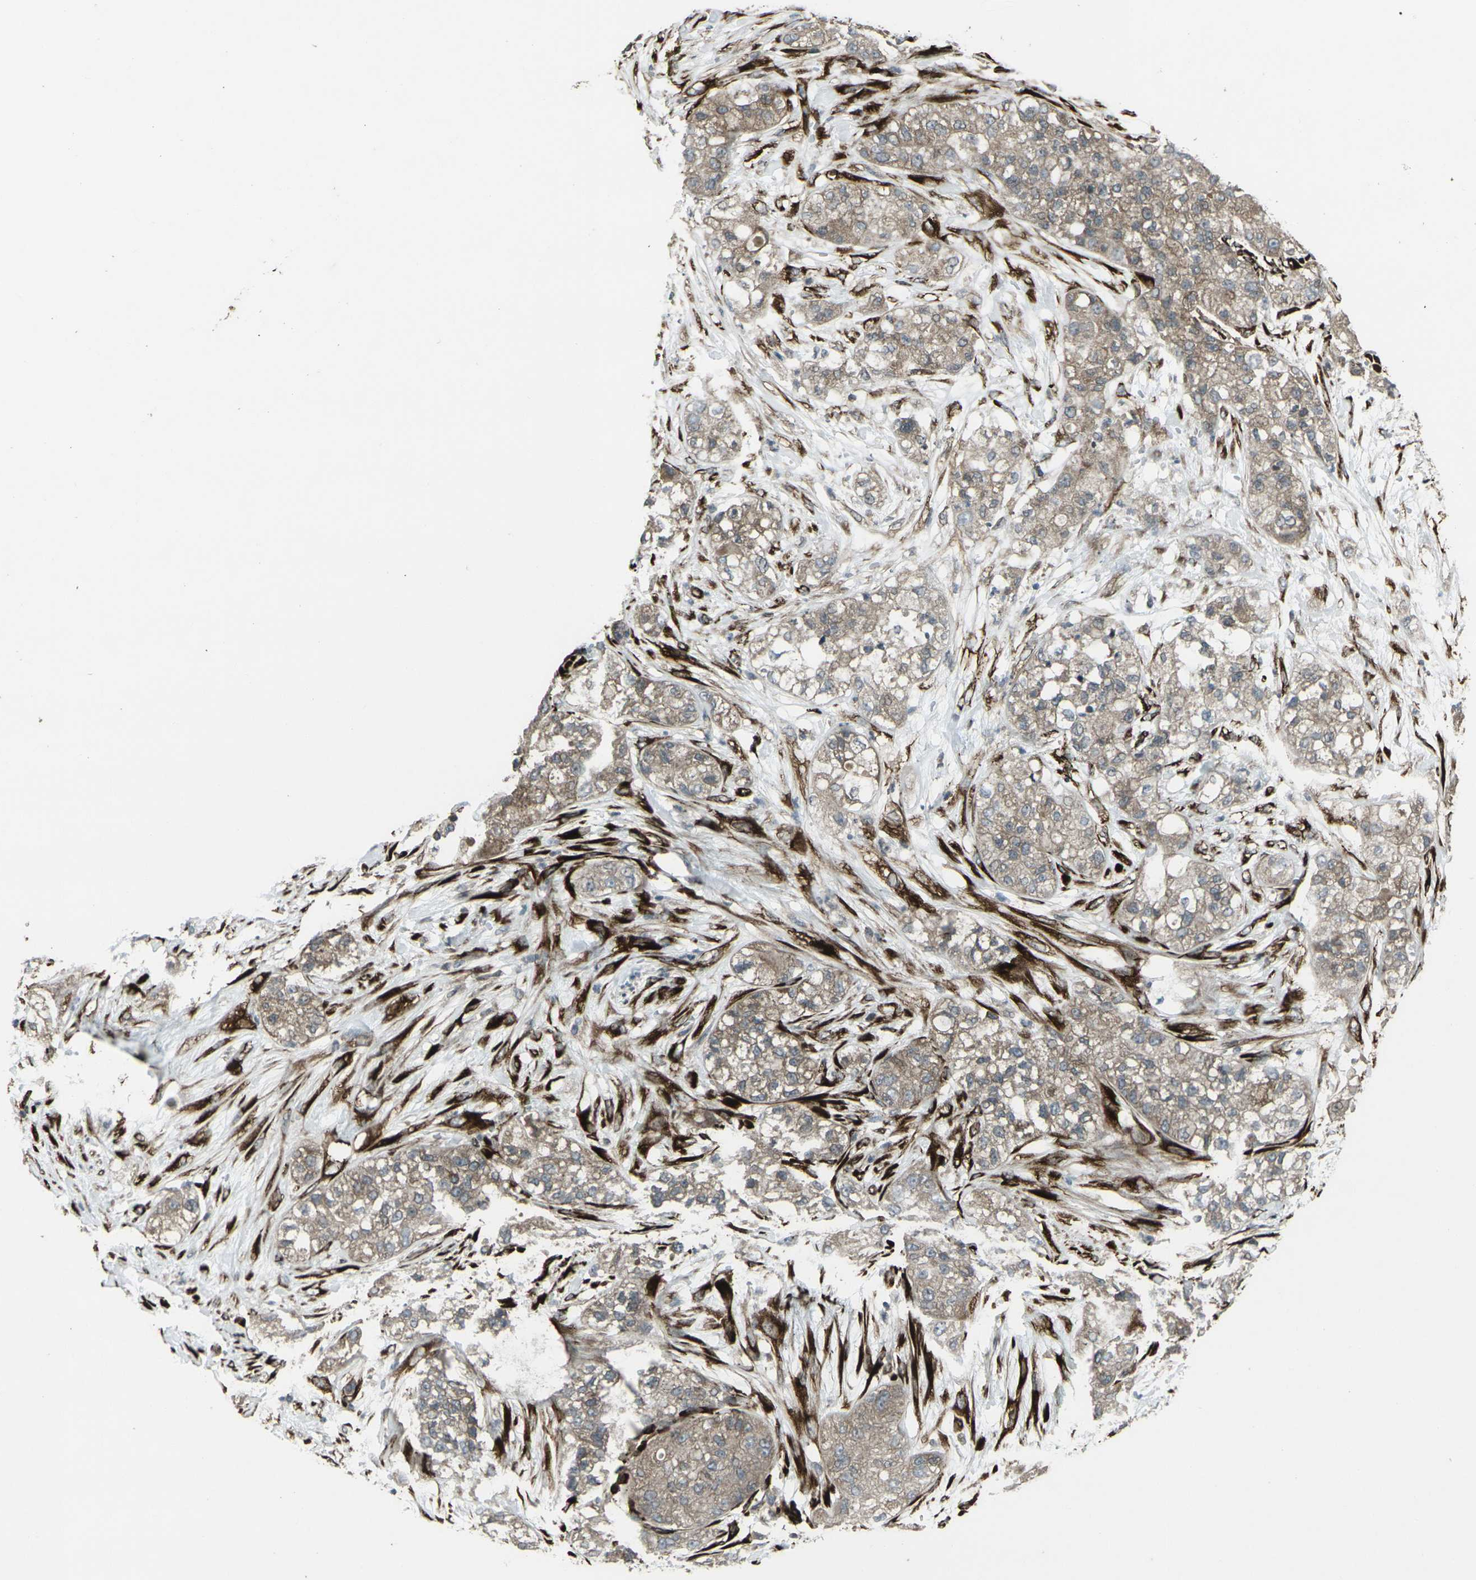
{"staining": {"intensity": "weak", "quantity": ">75%", "location": "cytoplasmic/membranous"}, "tissue": "pancreatic cancer", "cell_type": "Tumor cells", "image_type": "cancer", "snomed": [{"axis": "morphology", "description": "Adenocarcinoma, NOS"}, {"axis": "topography", "description": "Pancreas"}], "caption": "A micrograph of human pancreatic cancer stained for a protein demonstrates weak cytoplasmic/membranous brown staining in tumor cells.", "gene": "LSMEM1", "patient": {"sex": "female", "age": 78}}